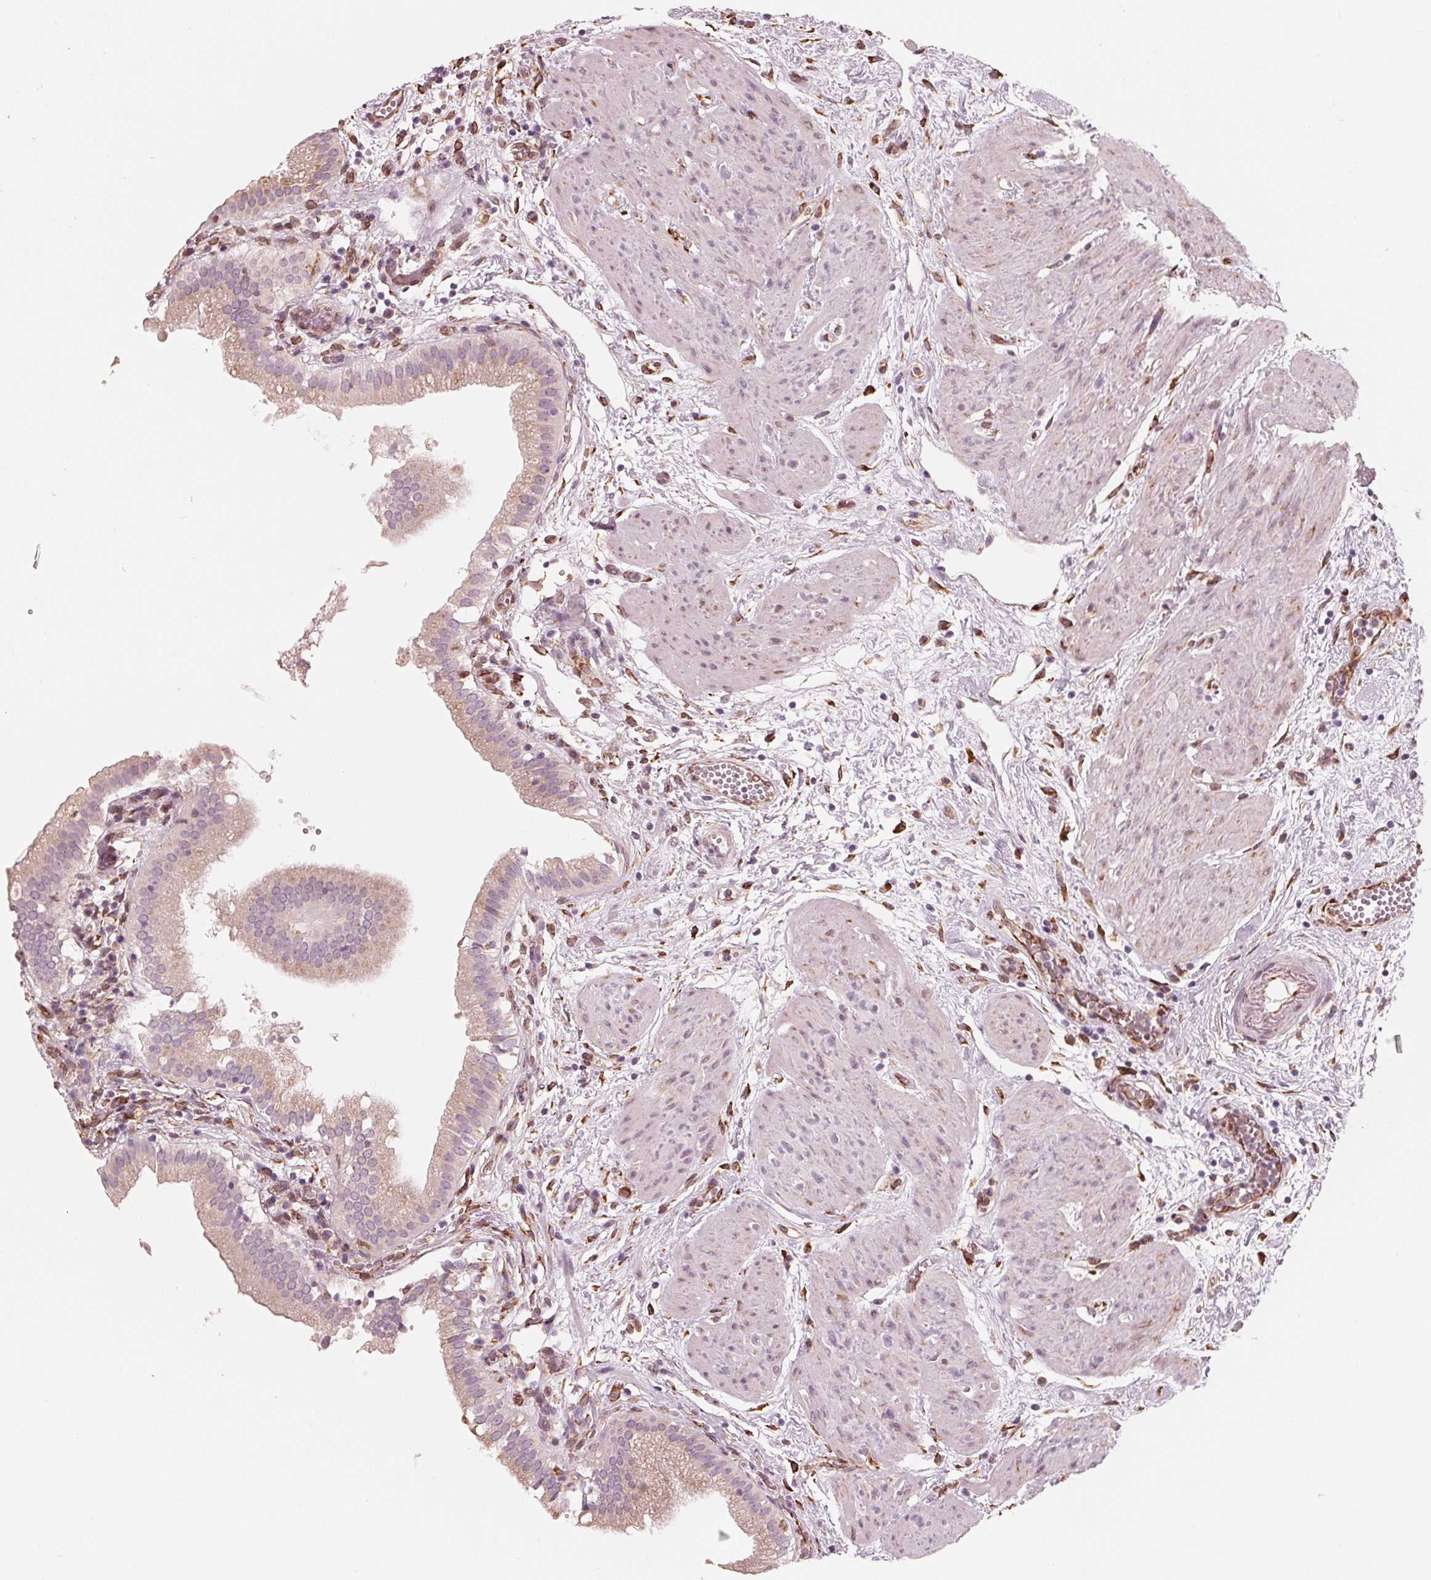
{"staining": {"intensity": "negative", "quantity": "none", "location": "none"}, "tissue": "gallbladder", "cell_type": "Glandular cells", "image_type": "normal", "snomed": [{"axis": "morphology", "description": "Normal tissue, NOS"}, {"axis": "topography", "description": "Gallbladder"}], "caption": "The immunohistochemistry (IHC) photomicrograph has no significant positivity in glandular cells of gallbladder.", "gene": "IKBIP", "patient": {"sex": "female", "age": 65}}